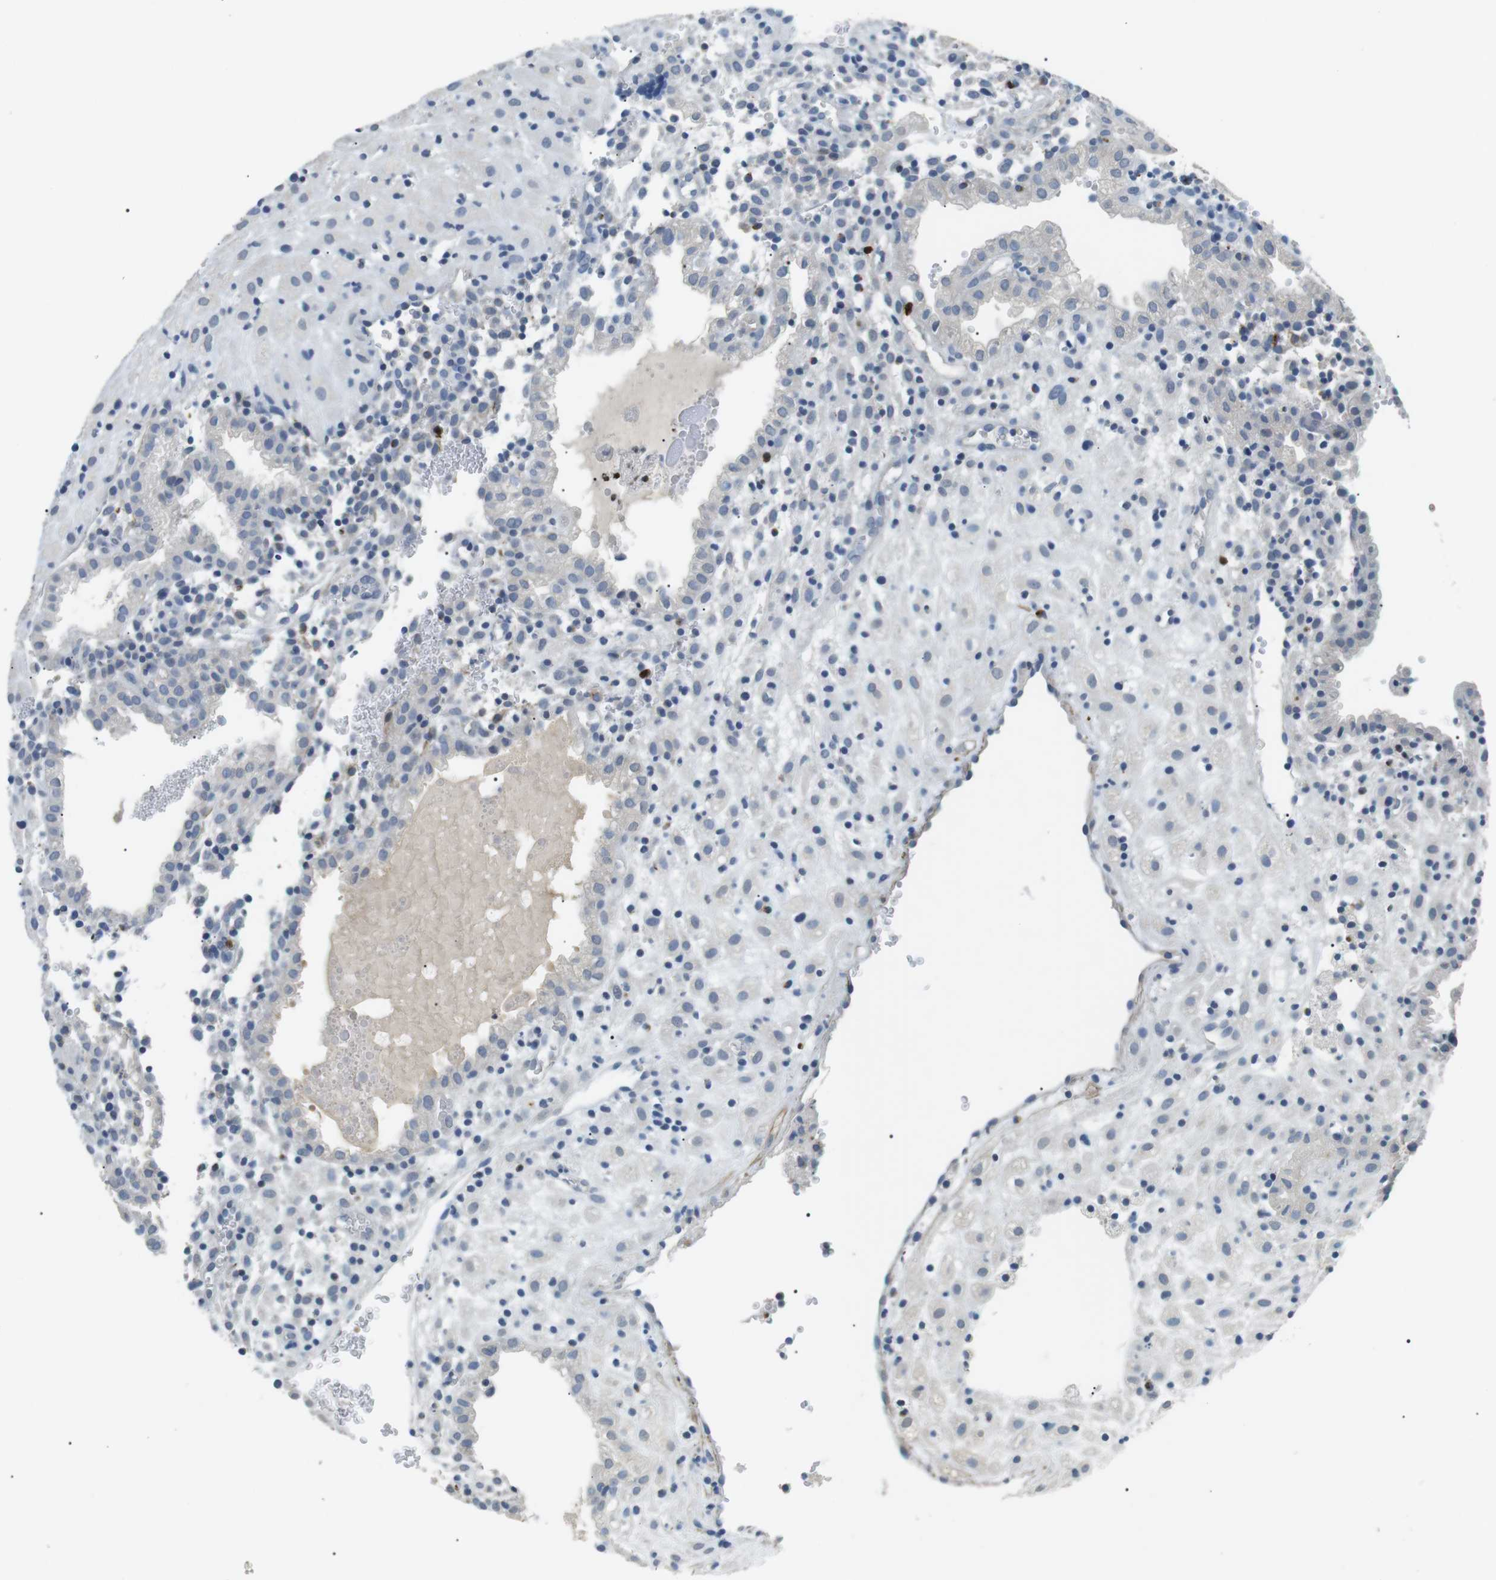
{"staining": {"intensity": "negative", "quantity": "none", "location": "none"}, "tissue": "placenta", "cell_type": "Decidual cells", "image_type": "normal", "snomed": [{"axis": "morphology", "description": "Normal tissue, NOS"}, {"axis": "topography", "description": "Placenta"}], "caption": "Immunohistochemistry photomicrograph of normal human placenta stained for a protein (brown), which exhibits no staining in decidual cells.", "gene": "GZMM", "patient": {"sex": "female", "age": 18}}